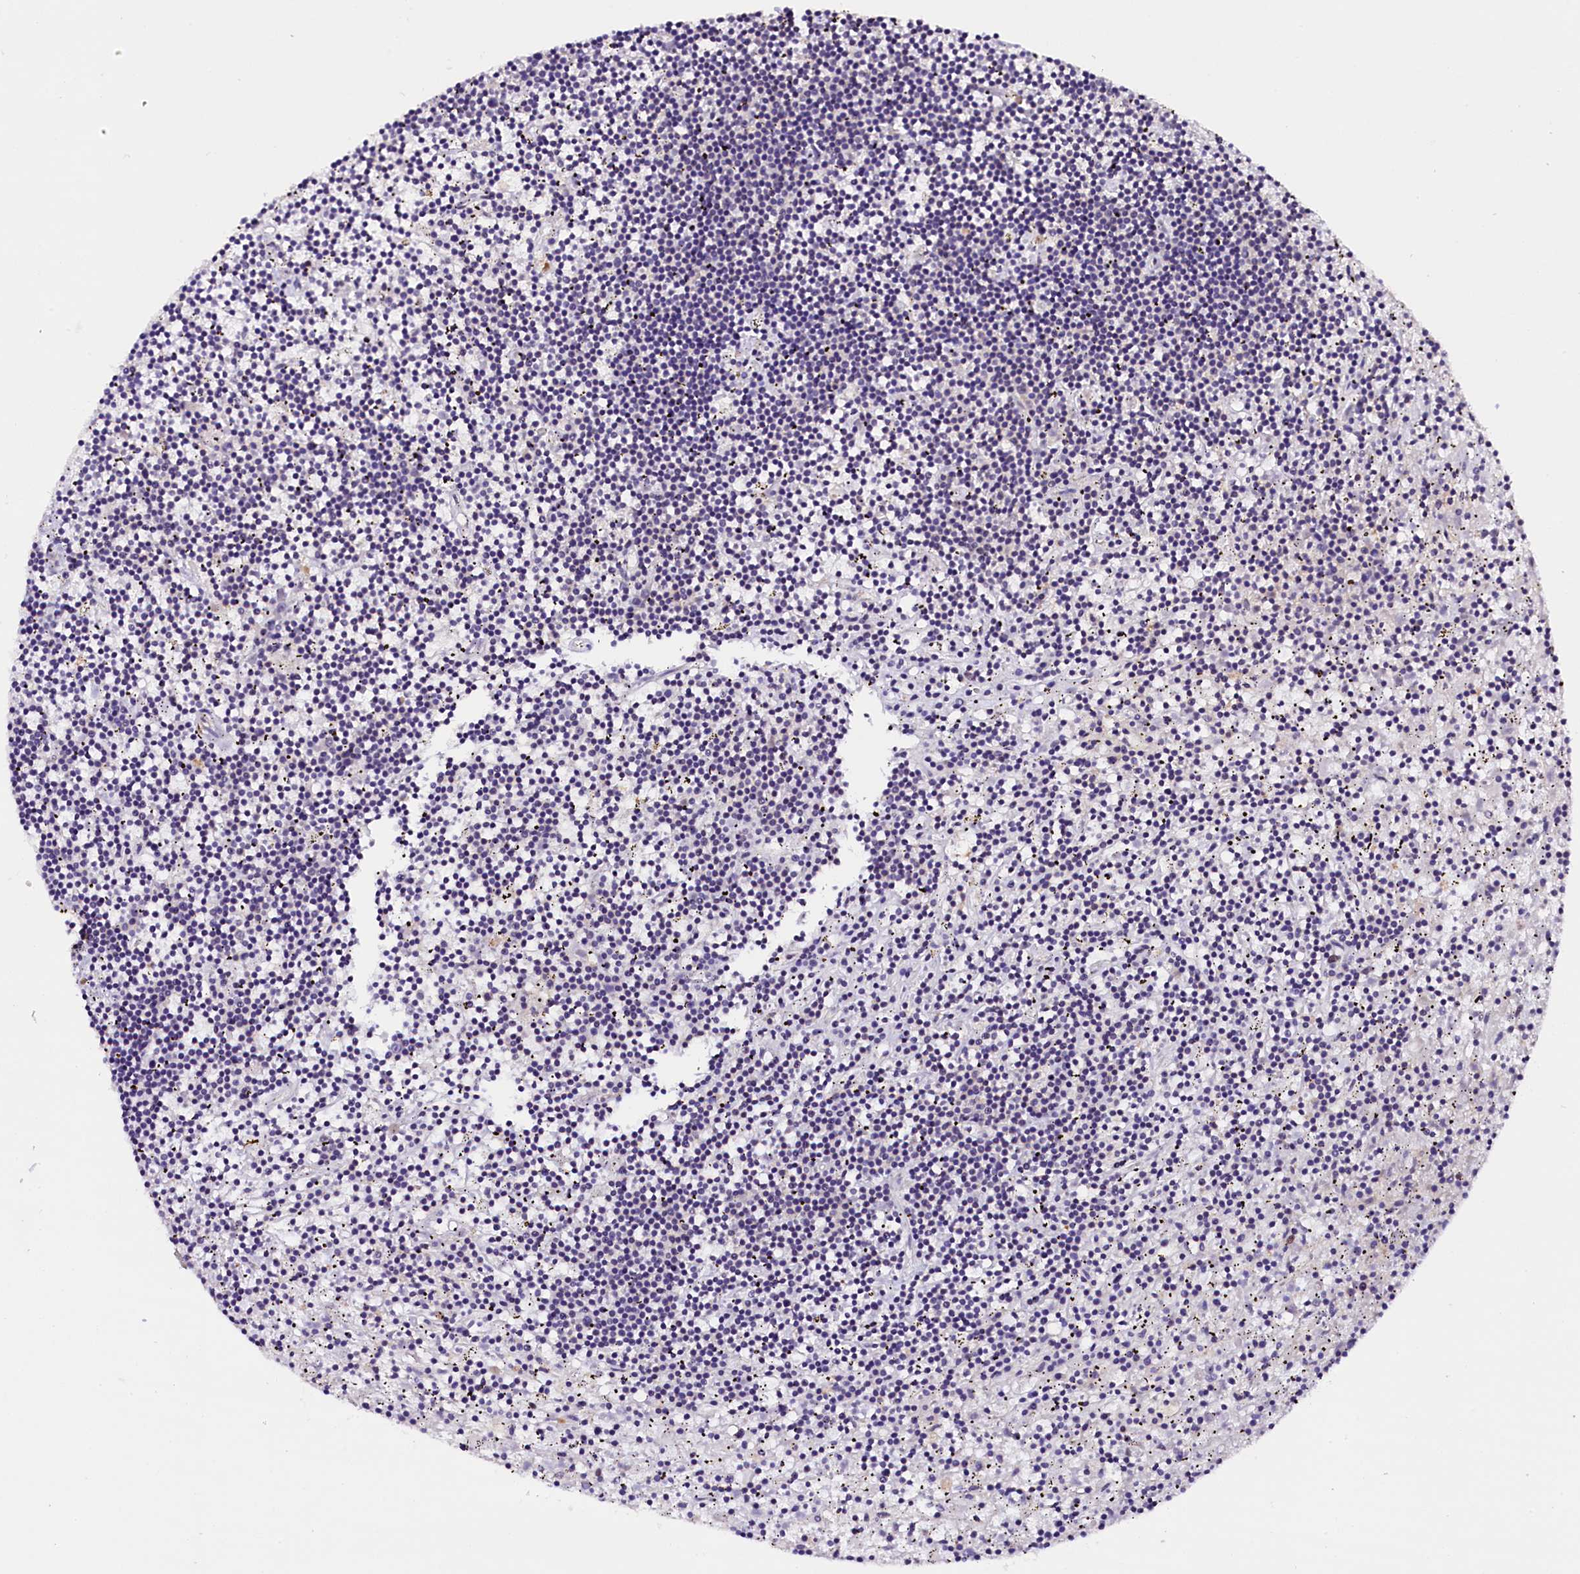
{"staining": {"intensity": "negative", "quantity": "none", "location": "none"}, "tissue": "lymphoma", "cell_type": "Tumor cells", "image_type": "cancer", "snomed": [{"axis": "morphology", "description": "Malignant lymphoma, non-Hodgkin's type, Low grade"}, {"axis": "topography", "description": "Spleen"}], "caption": "Immunohistochemistry photomicrograph of malignant lymphoma, non-Hodgkin's type (low-grade) stained for a protein (brown), which exhibits no expression in tumor cells.", "gene": "IQCN", "patient": {"sex": "male", "age": 76}}